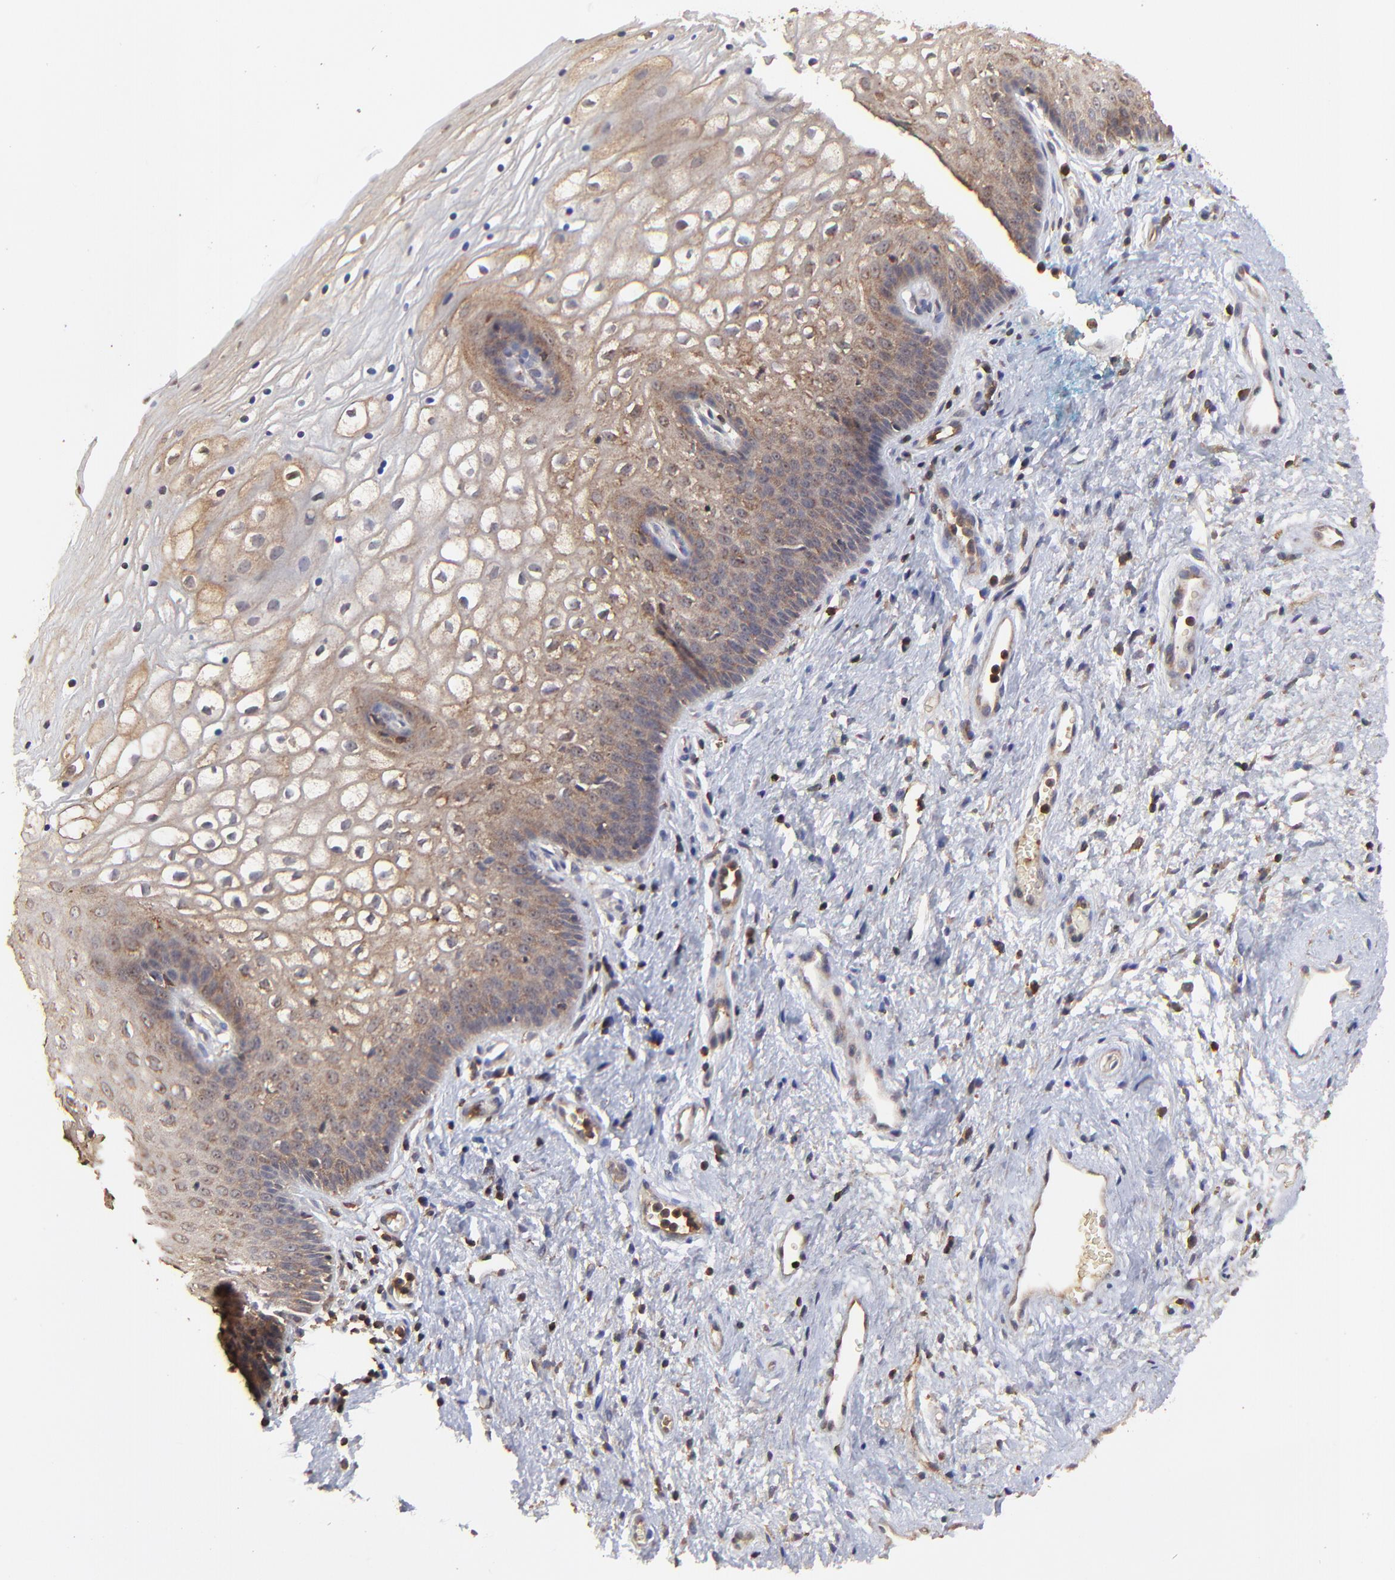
{"staining": {"intensity": "weak", "quantity": "25%-75%", "location": "cytoplasmic/membranous"}, "tissue": "vagina", "cell_type": "Squamous epithelial cells", "image_type": "normal", "snomed": [{"axis": "morphology", "description": "Normal tissue, NOS"}, {"axis": "topography", "description": "Vagina"}], "caption": "DAB immunohistochemical staining of benign vagina reveals weak cytoplasmic/membranous protein positivity in about 25%-75% of squamous epithelial cells.", "gene": "STON2", "patient": {"sex": "female", "age": 34}}